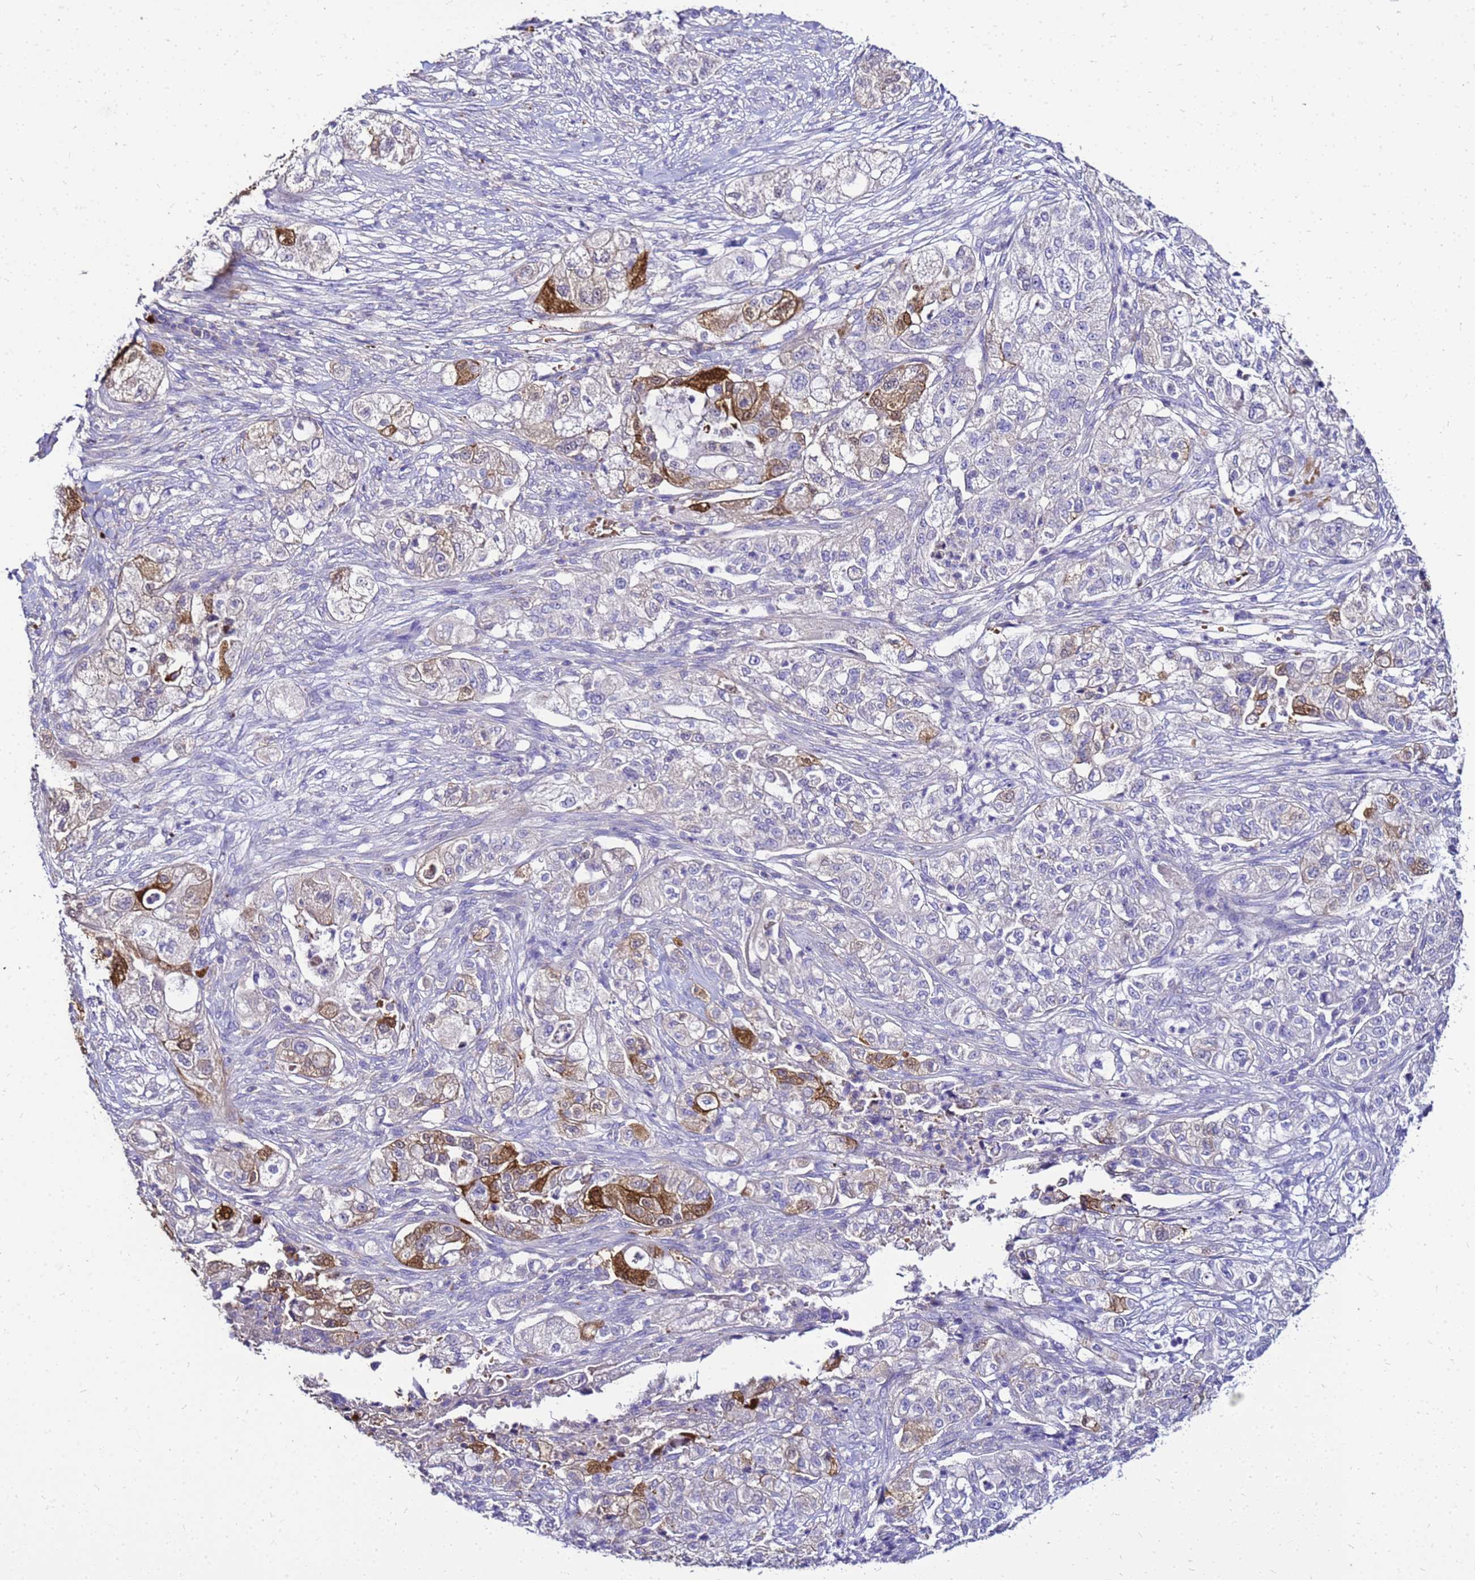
{"staining": {"intensity": "moderate", "quantity": "<25%", "location": "cytoplasmic/membranous,nuclear"}, "tissue": "pancreatic cancer", "cell_type": "Tumor cells", "image_type": "cancer", "snomed": [{"axis": "morphology", "description": "Adenocarcinoma, NOS"}, {"axis": "topography", "description": "Pancreas"}], "caption": "Protein expression analysis of pancreatic adenocarcinoma reveals moderate cytoplasmic/membranous and nuclear staining in approximately <25% of tumor cells.", "gene": "S100A2", "patient": {"sex": "female", "age": 78}}